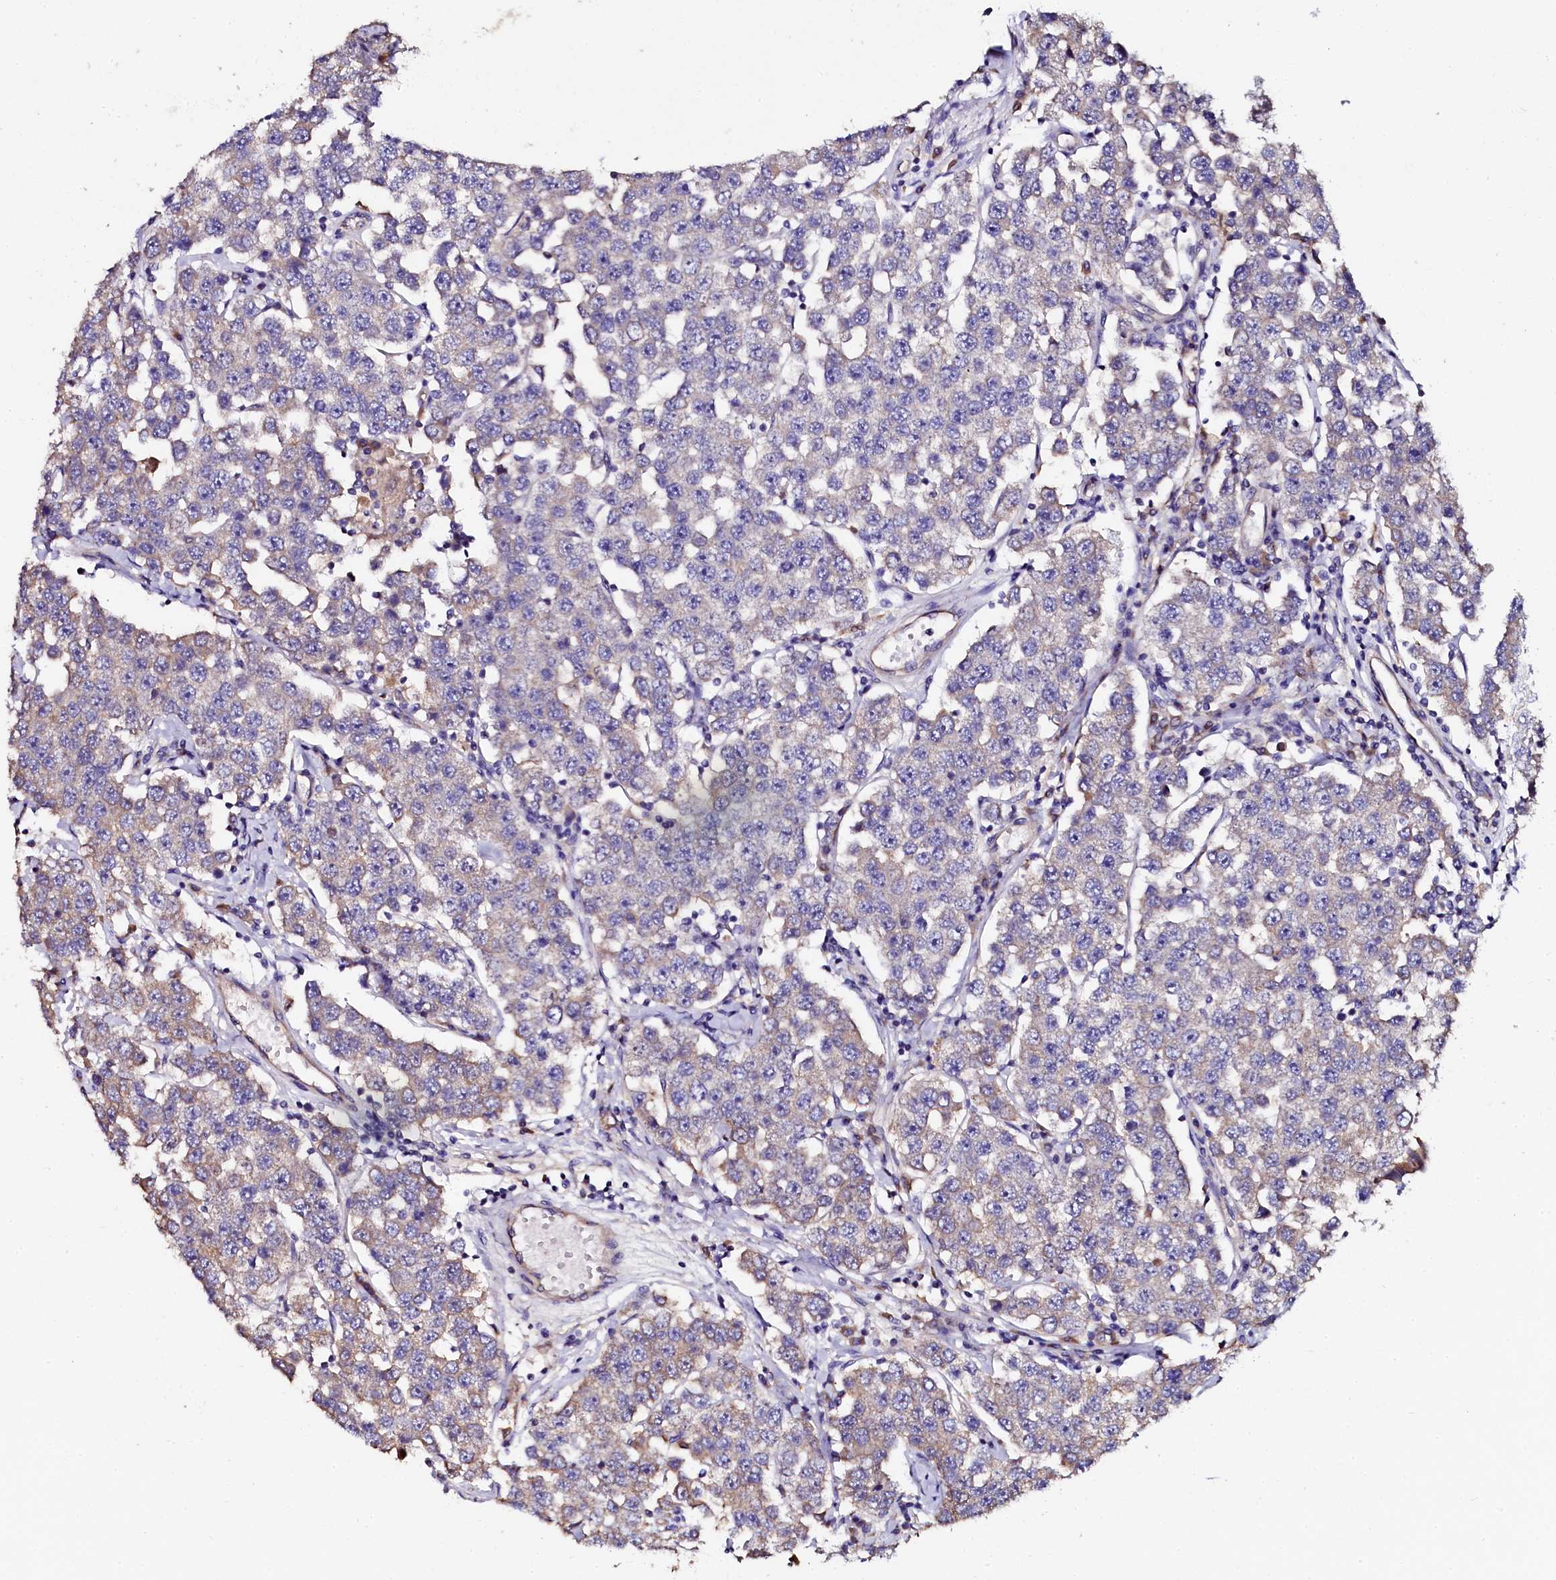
{"staining": {"intensity": "weak", "quantity": "<25%", "location": "cytoplasmic/membranous"}, "tissue": "testis cancer", "cell_type": "Tumor cells", "image_type": "cancer", "snomed": [{"axis": "morphology", "description": "Seminoma, NOS"}, {"axis": "topography", "description": "Testis"}], "caption": "Immunohistochemistry (IHC) histopathology image of neoplastic tissue: testis cancer stained with DAB (3,3'-diaminobenzidine) reveals no significant protein positivity in tumor cells.", "gene": "APPL2", "patient": {"sex": "male", "age": 28}}